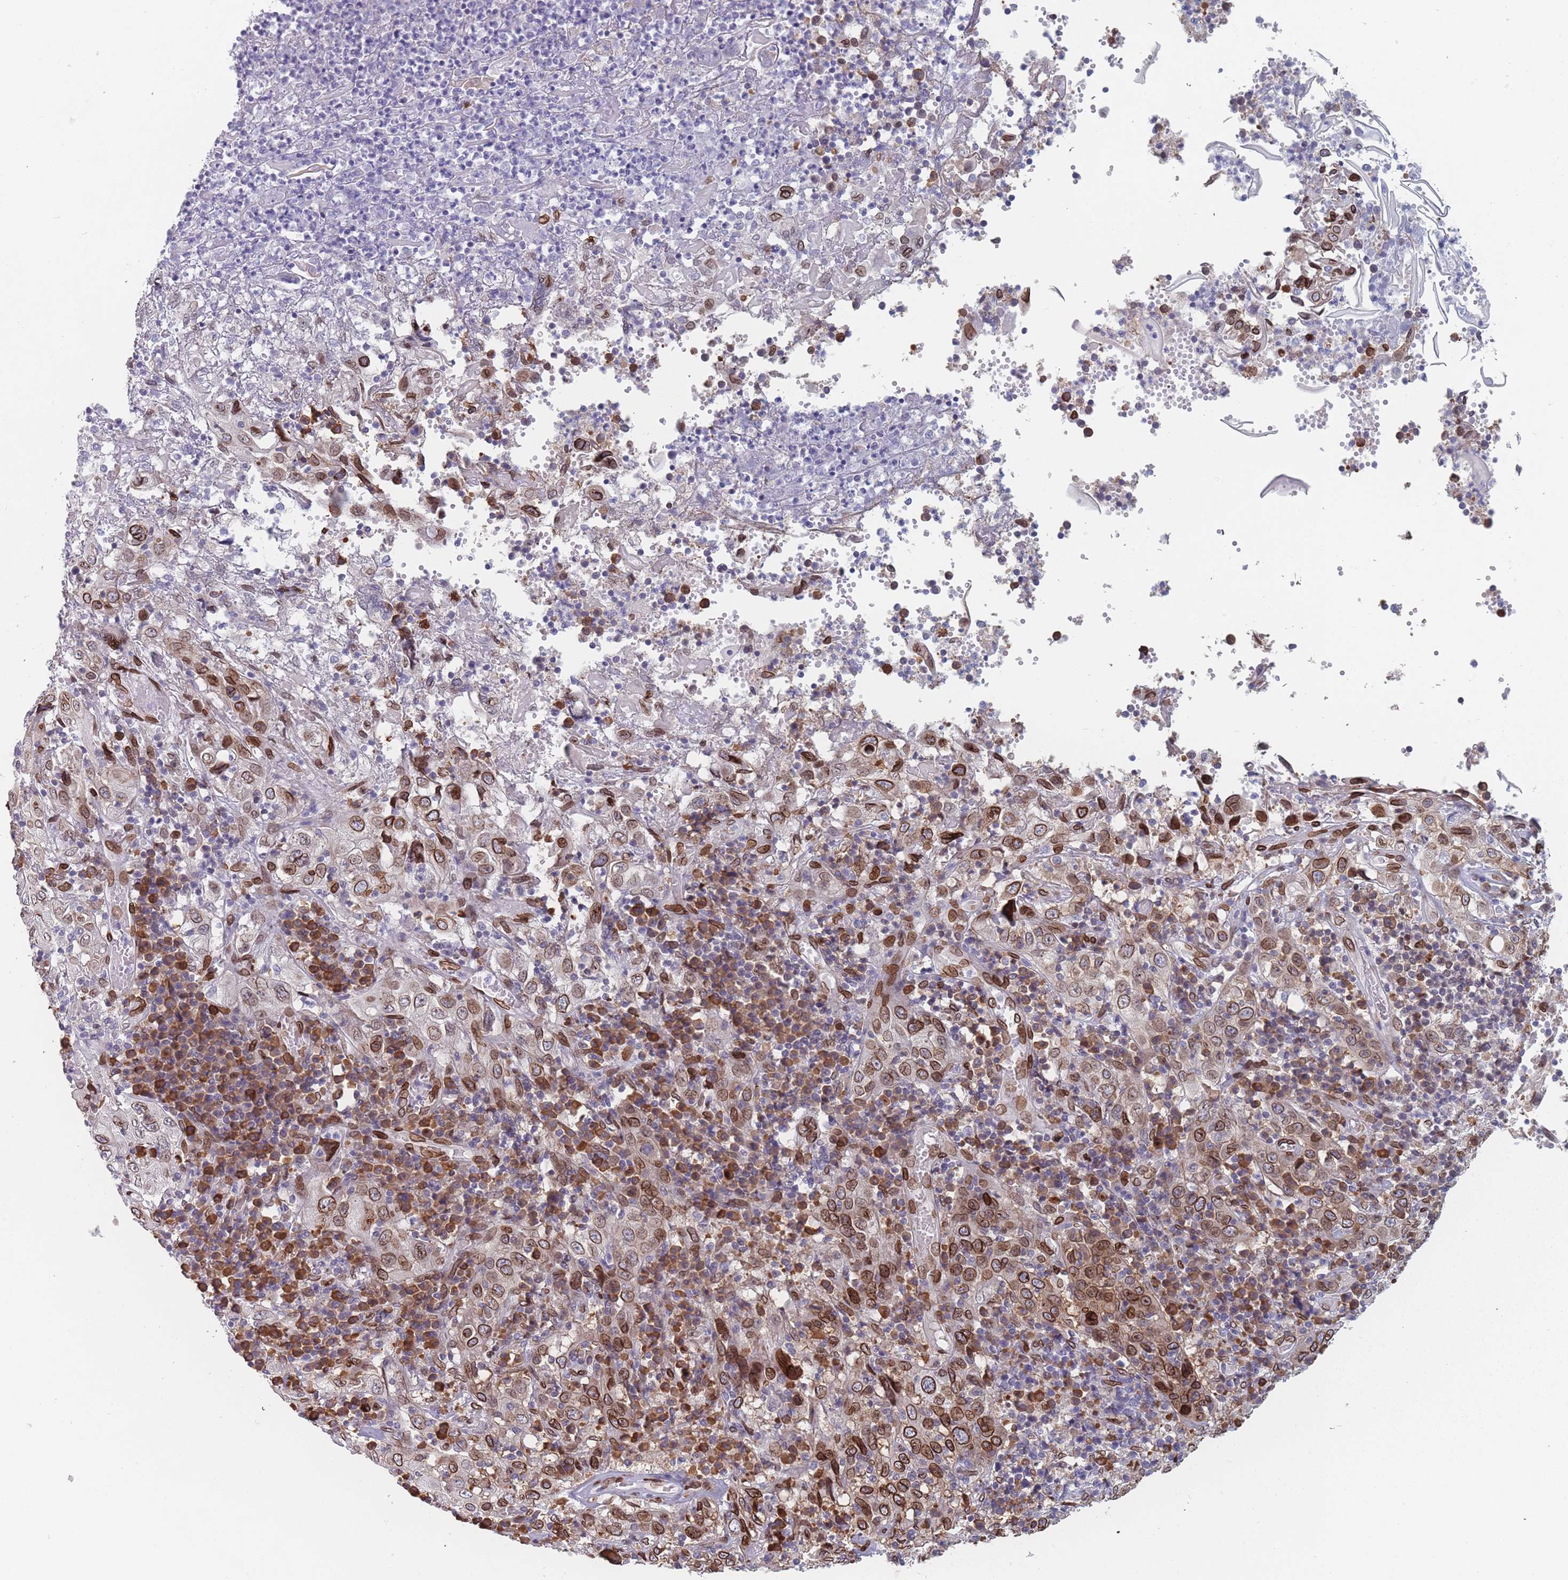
{"staining": {"intensity": "strong", "quantity": ">75%", "location": "cytoplasmic/membranous,nuclear"}, "tissue": "cervical cancer", "cell_type": "Tumor cells", "image_type": "cancer", "snomed": [{"axis": "morphology", "description": "Squamous cell carcinoma, NOS"}, {"axis": "topography", "description": "Cervix"}], "caption": "IHC staining of cervical squamous cell carcinoma, which shows high levels of strong cytoplasmic/membranous and nuclear staining in about >75% of tumor cells indicating strong cytoplasmic/membranous and nuclear protein positivity. The staining was performed using DAB (brown) for protein detection and nuclei were counterstained in hematoxylin (blue).", "gene": "ZBTB1", "patient": {"sex": "female", "age": 46}}